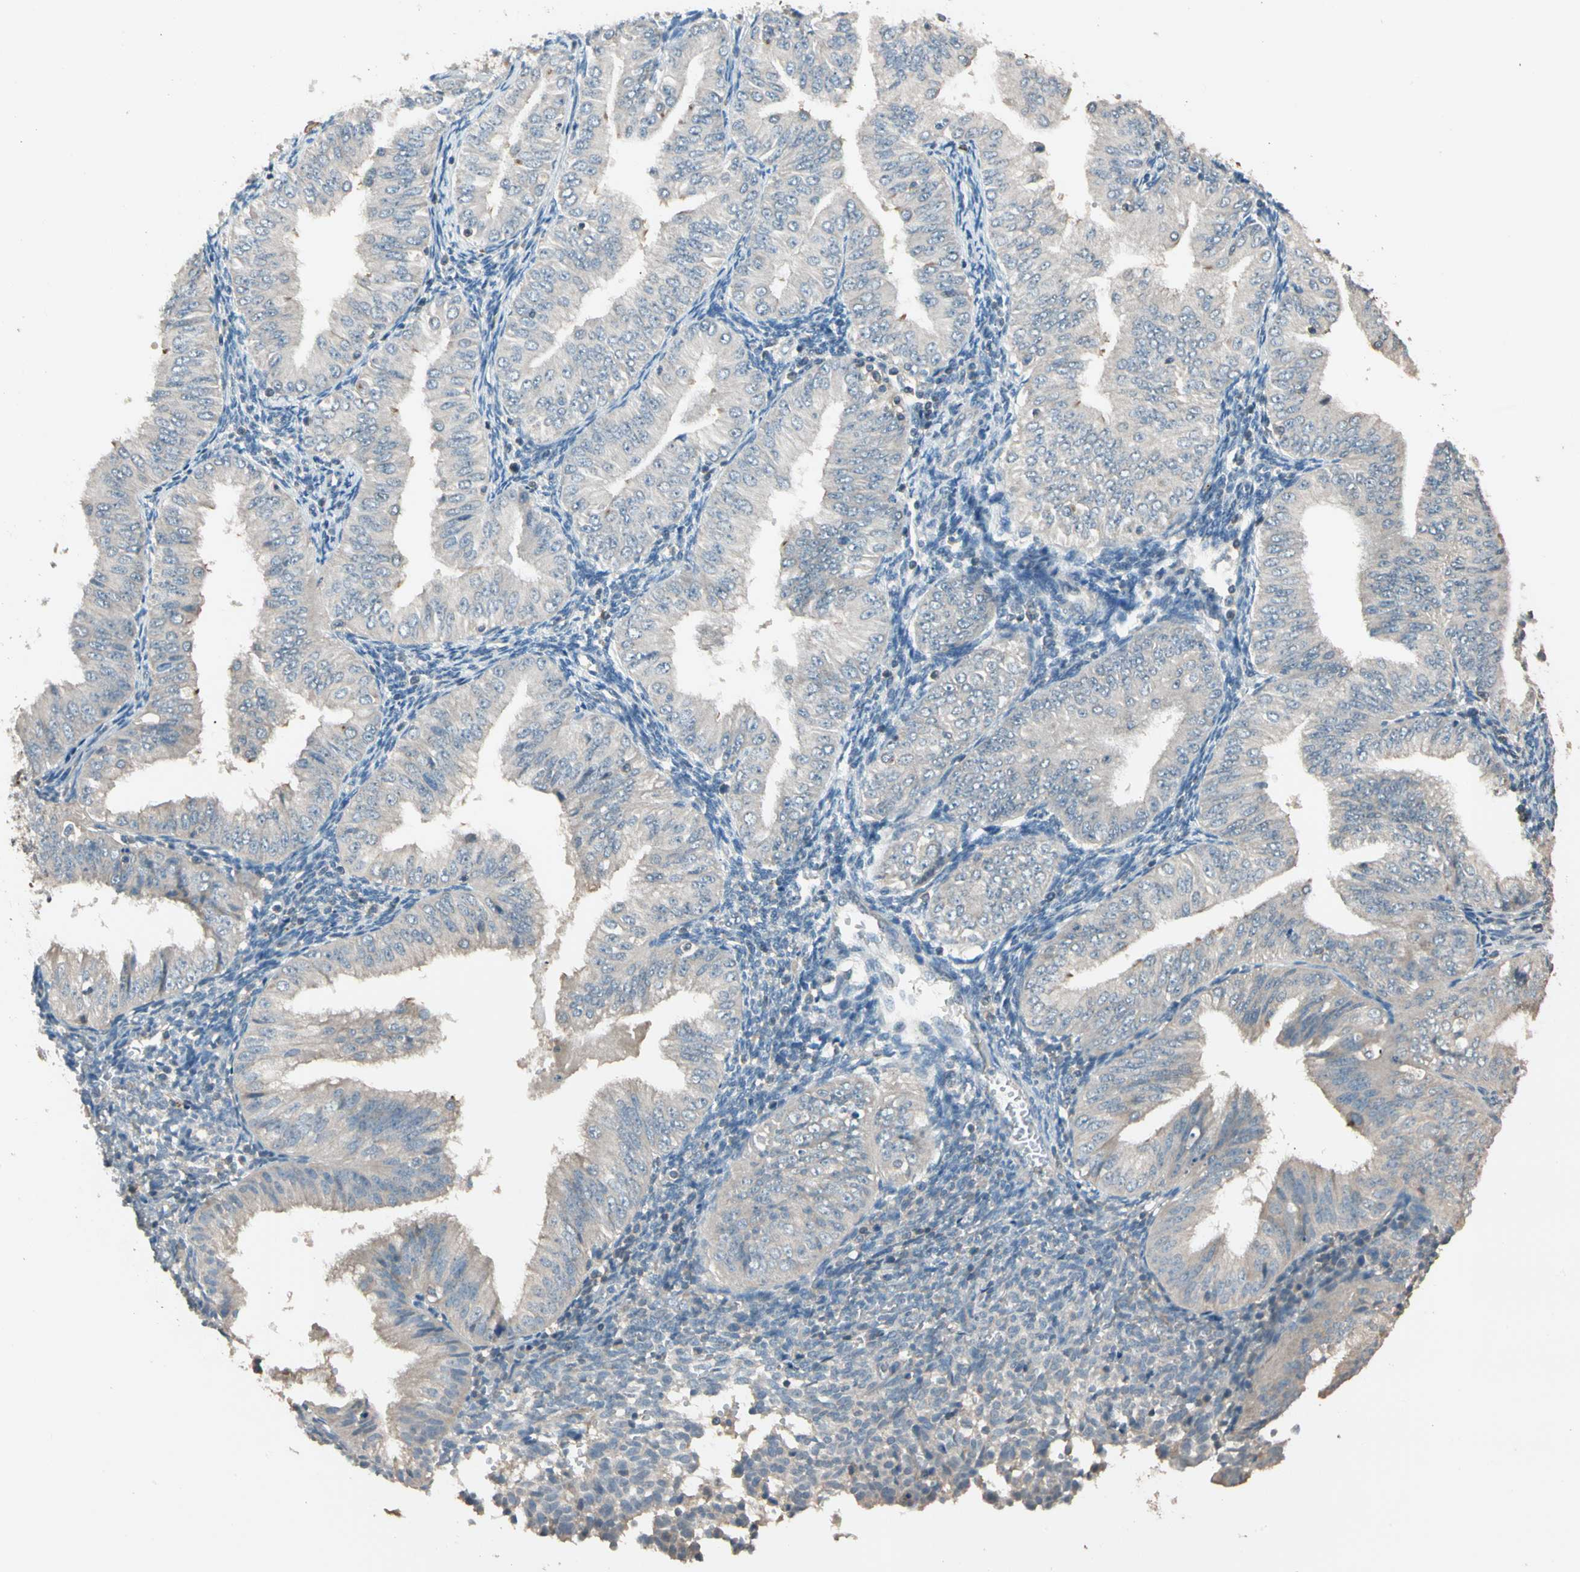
{"staining": {"intensity": "moderate", "quantity": "<25%", "location": "cytoplasmic/membranous"}, "tissue": "endometrial cancer", "cell_type": "Tumor cells", "image_type": "cancer", "snomed": [{"axis": "morphology", "description": "Normal tissue, NOS"}, {"axis": "morphology", "description": "Adenocarcinoma, NOS"}, {"axis": "topography", "description": "Endometrium"}], "caption": "A high-resolution photomicrograph shows immunohistochemistry staining of endometrial cancer (adenocarcinoma), which reveals moderate cytoplasmic/membranous positivity in about <25% of tumor cells.", "gene": "MAP3K7", "patient": {"sex": "female", "age": 53}}